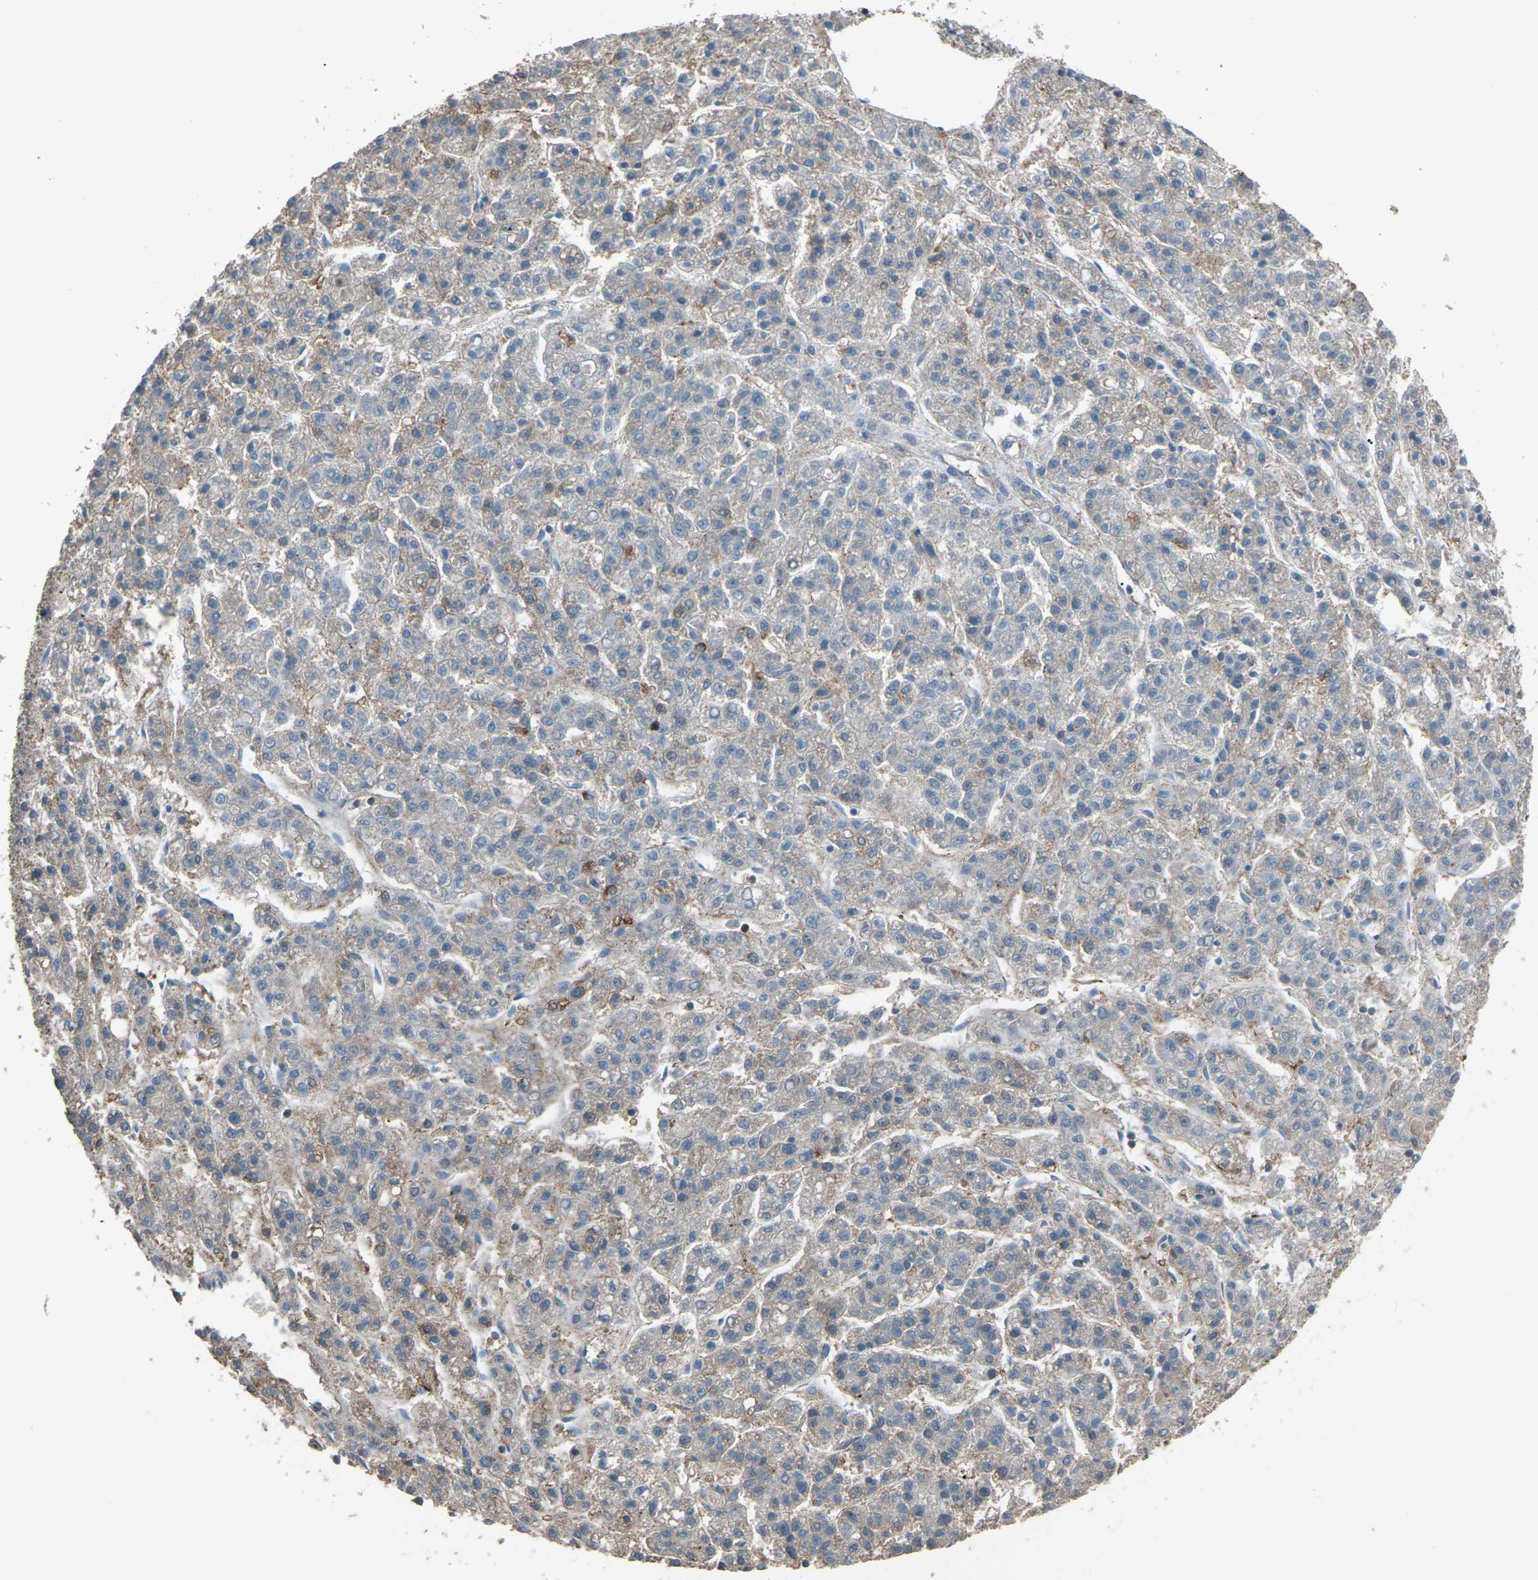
{"staining": {"intensity": "weak", "quantity": ">75%", "location": "cytoplasmic/membranous"}, "tissue": "liver cancer", "cell_type": "Tumor cells", "image_type": "cancer", "snomed": [{"axis": "morphology", "description": "Carcinoma, Hepatocellular, NOS"}, {"axis": "topography", "description": "Liver"}], "caption": "Weak cytoplasmic/membranous staining for a protein is identified in about >75% of tumor cells of liver cancer (hepatocellular carcinoma) using IHC.", "gene": "CMTM4", "patient": {"sex": "male", "age": 70}}